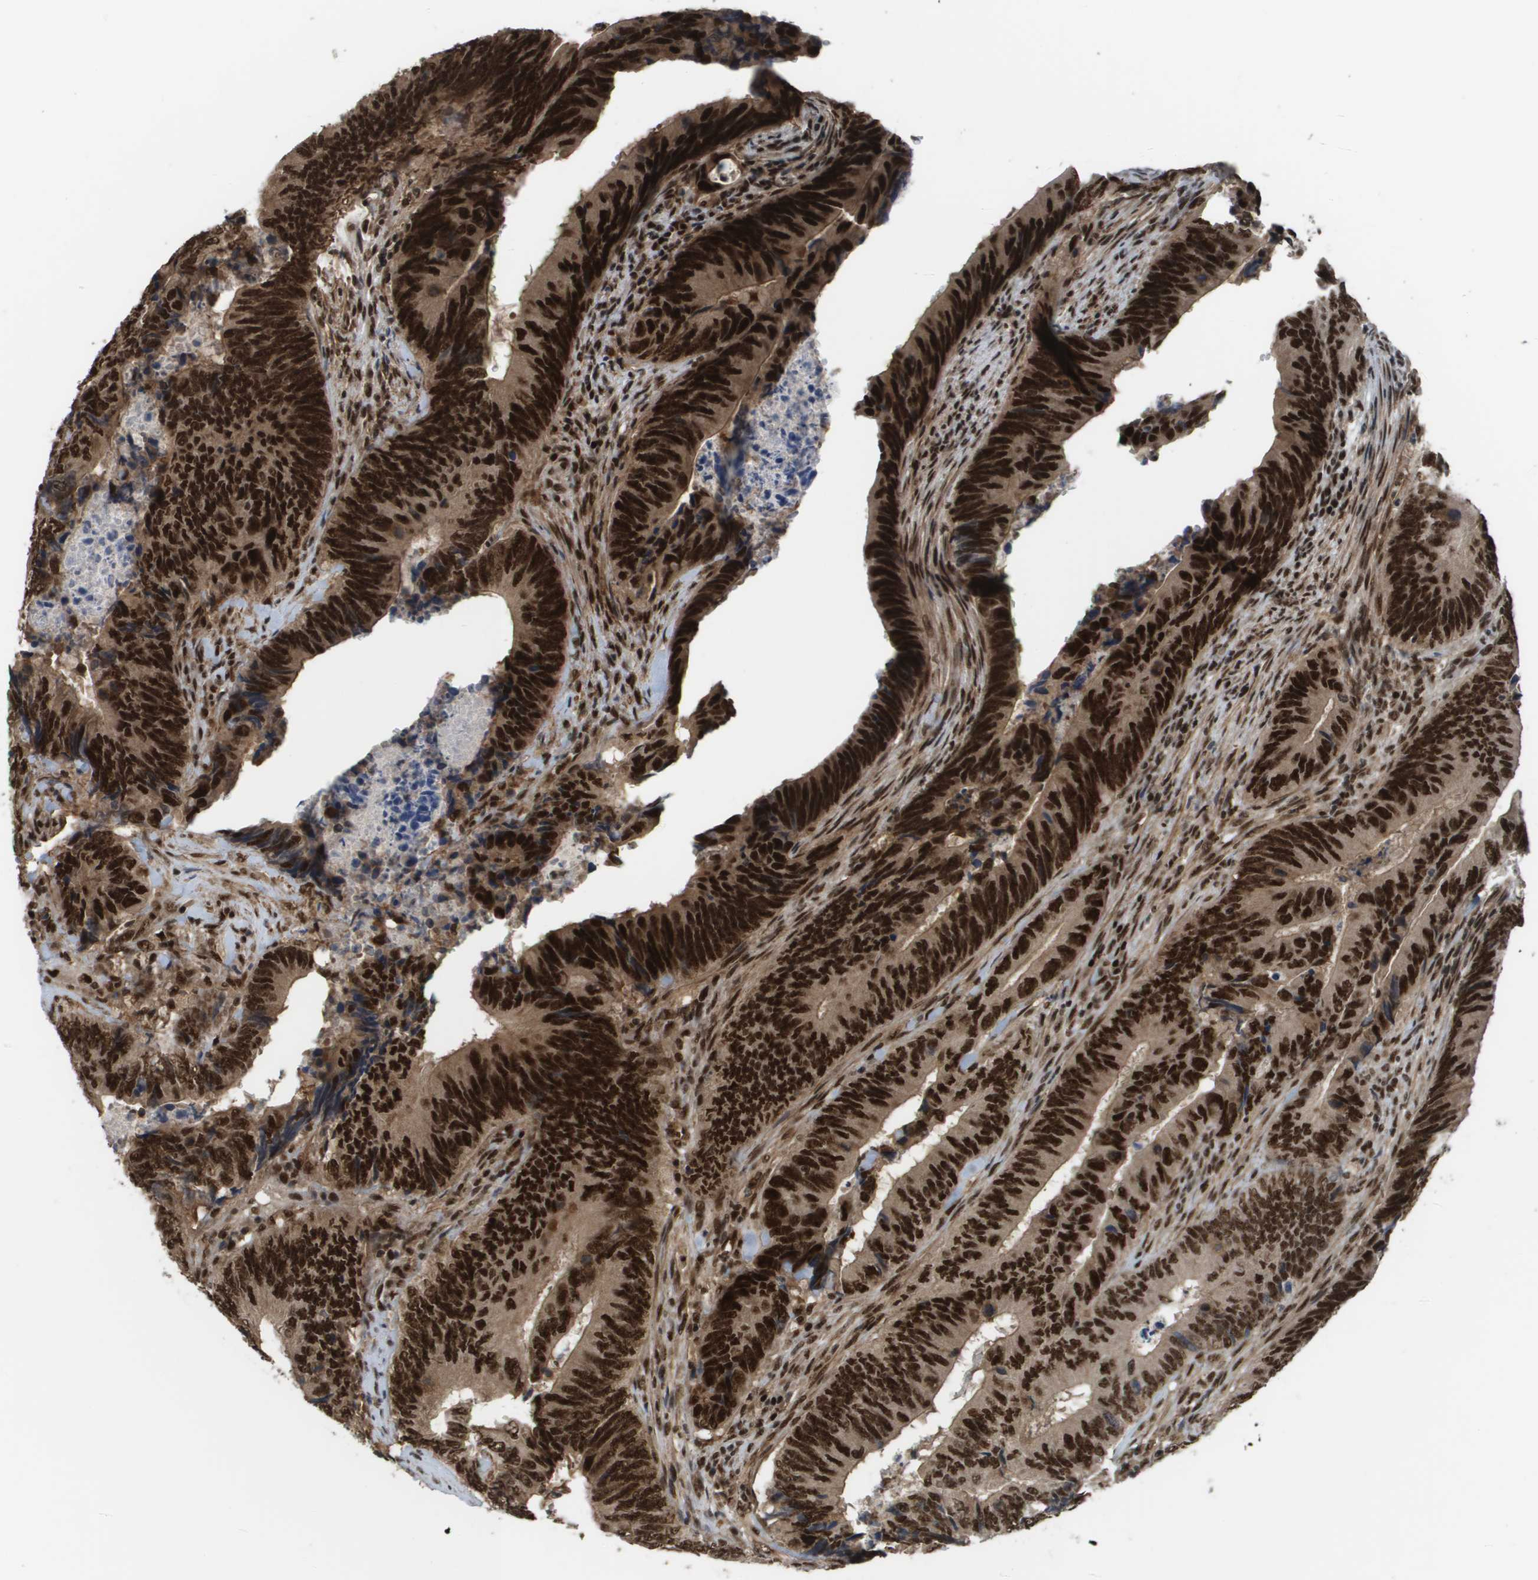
{"staining": {"intensity": "strong", "quantity": ">75%", "location": "cytoplasmic/membranous,nuclear"}, "tissue": "colorectal cancer", "cell_type": "Tumor cells", "image_type": "cancer", "snomed": [{"axis": "morphology", "description": "Normal tissue, NOS"}, {"axis": "morphology", "description": "Adenocarcinoma, NOS"}, {"axis": "topography", "description": "Colon"}], "caption": "Immunohistochemistry (DAB (3,3'-diaminobenzidine)) staining of colorectal cancer displays strong cytoplasmic/membranous and nuclear protein expression in about >75% of tumor cells. (Brightfield microscopy of DAB IHC at high magnification).", "gene": "PRCC", "patient": {"sex": "male", "age": 56}}